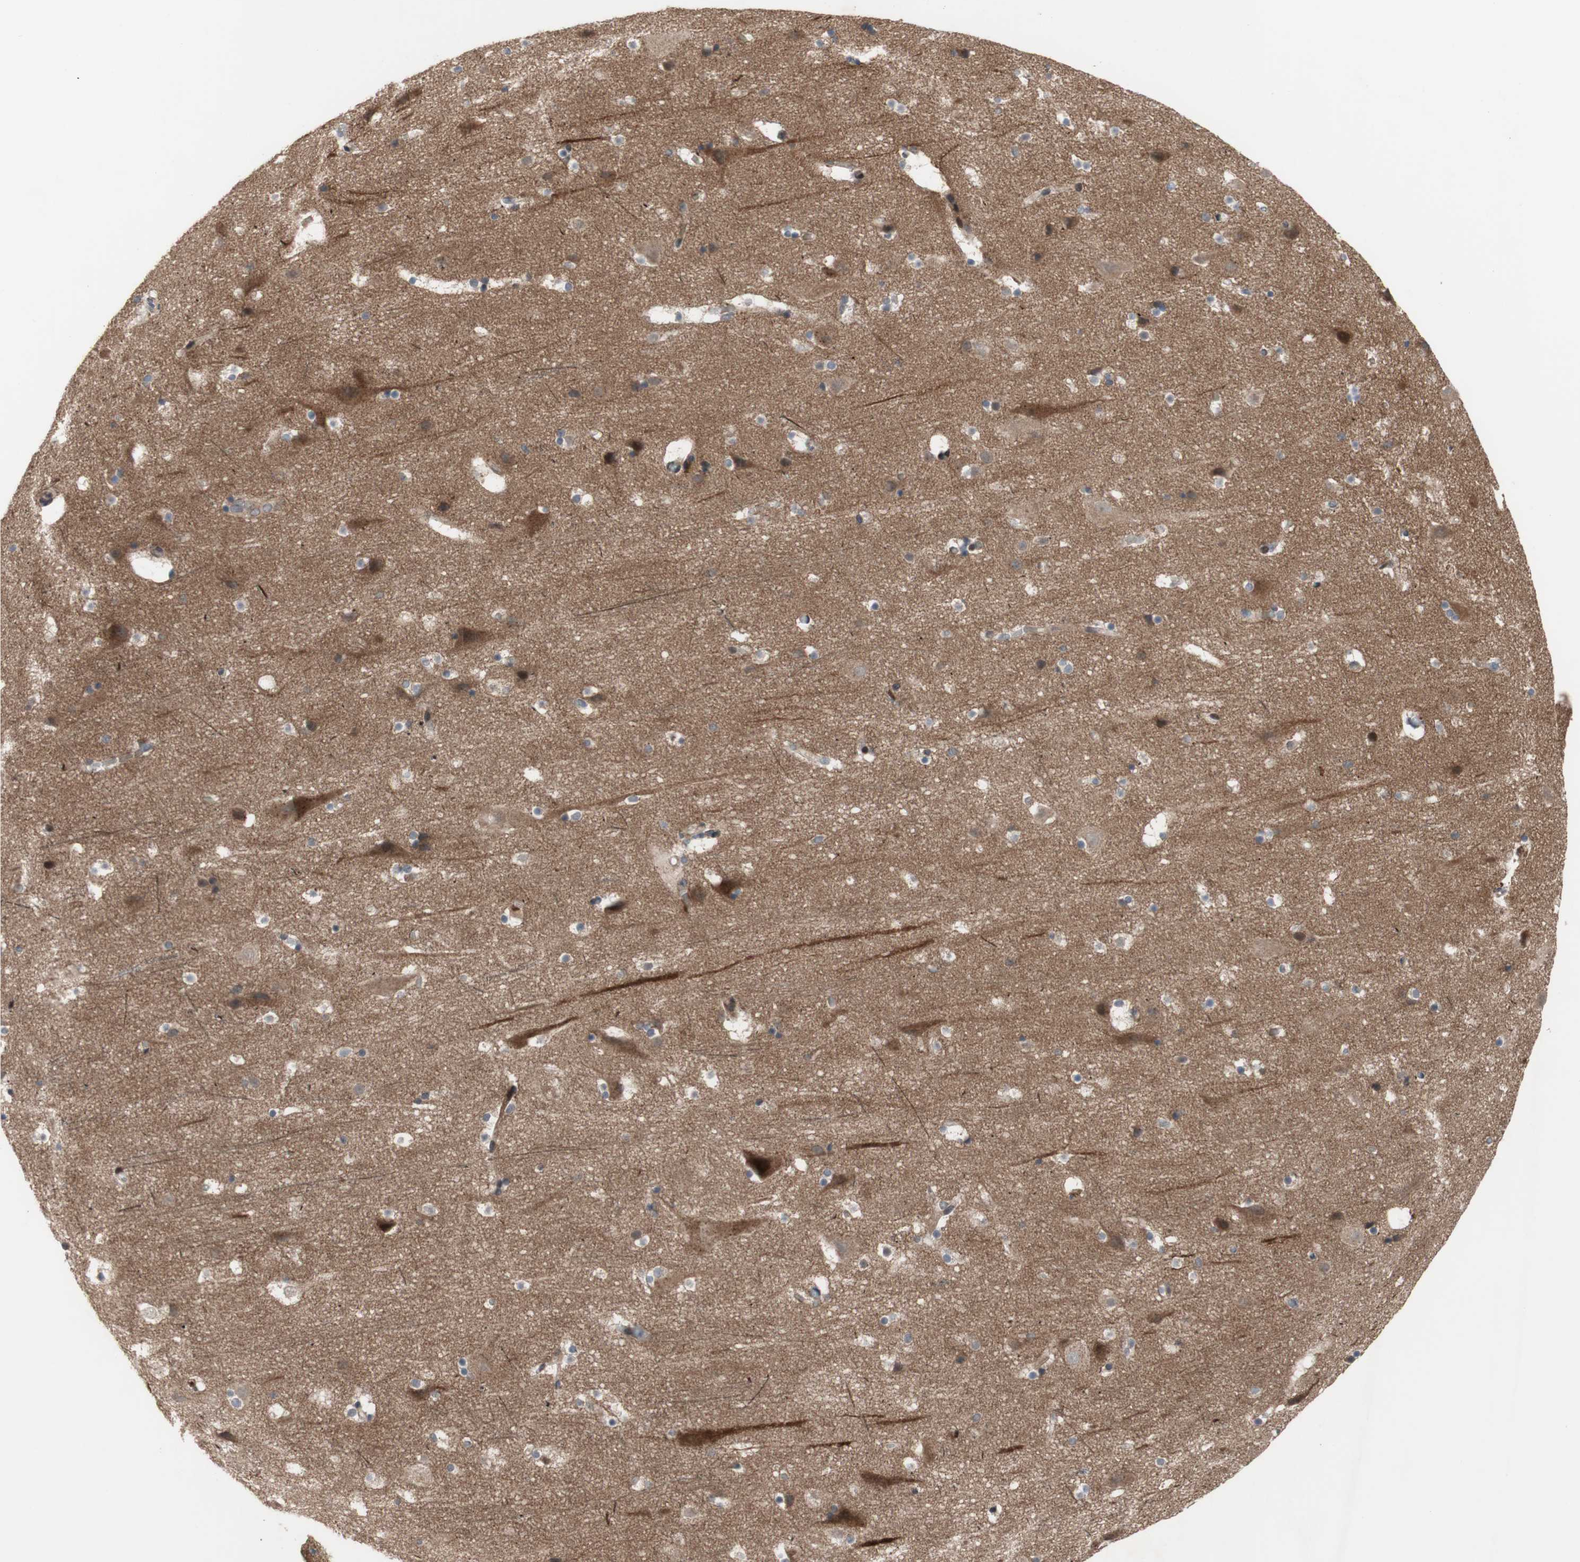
{"staining": {"intensity": "weak", "quantity": ">75%", "location": "cytoplasmic/membranous"}, "tissue": "cerebral cortex", "cell_type": "Endothelial cells", "image_type": "normal", "snomed": [{"axis": "morphology", "description": "Normal tissue, NOS"}, {"axis": "topography", "description": "Cerebral cortex"}], "caption": "IHC of normal cerebral cortex exhibits low levels of weak cytoplasmic/membranous staining in approximately >75% of endothelial cells.", "gene": "OAZ1", "patient": {"sex": "male", "age": 45}}